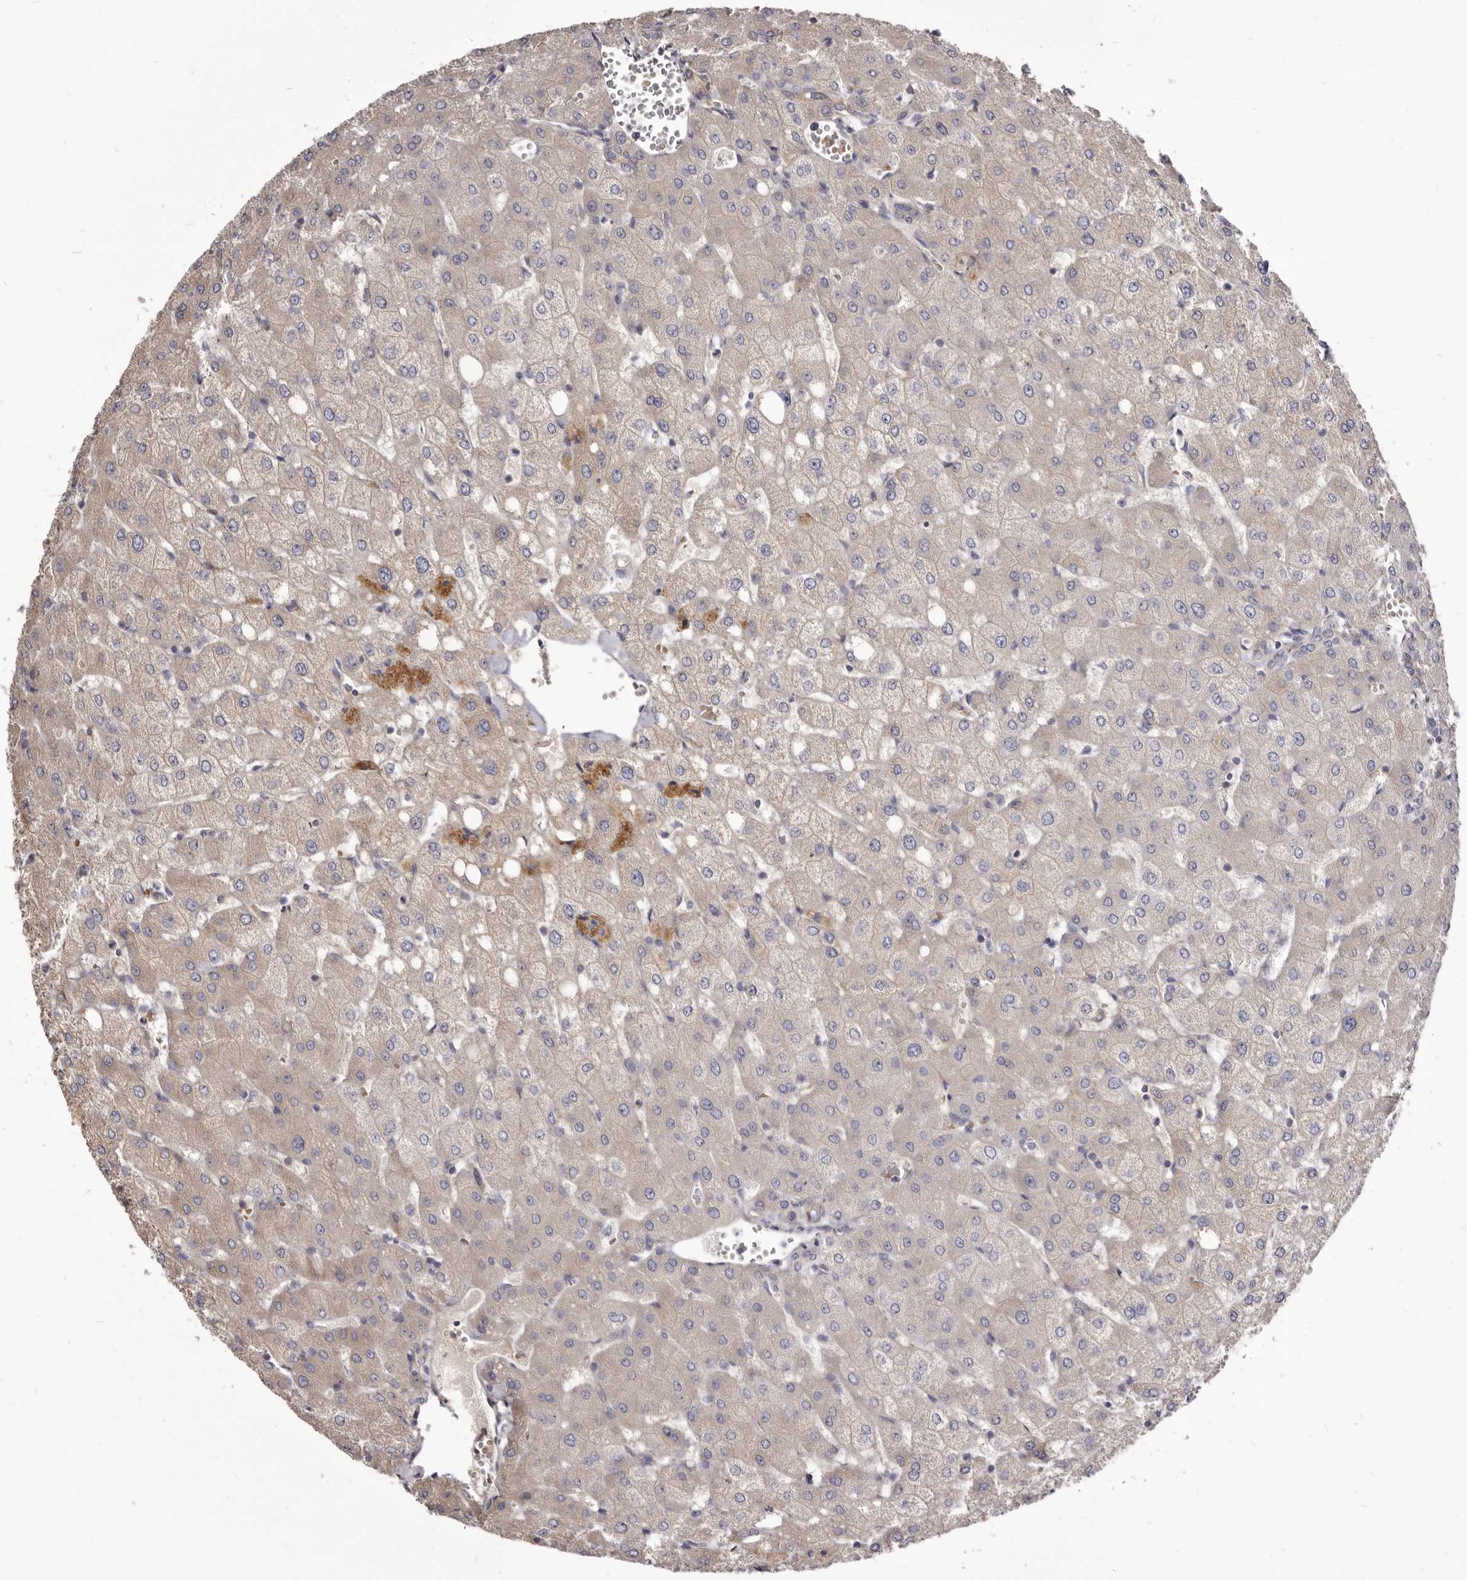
{"staining": {"intensity": "negative", "quantity": "none", "location": "none"}, "tissue": "liver", "cell_type": "Cholangiocytes", "image_type": "normal", "snomed": [{"axis": "morphology", "description": "Normal tissue, NOS"}, {"axis": "topography", "description": "Liver"}], "caption": "Immunohistochemistry (IHC) of normal liver displays no expression in cholangiocytes. The staining was performed using DAB (3,3'-diaminobenzidine) to visualize the protein expression in brown, while the nuclei were stained in blue with hematoxylin (Magnification: 20x).", "gene": "FAS", "patient": {"sex": "female", "age": 54}}